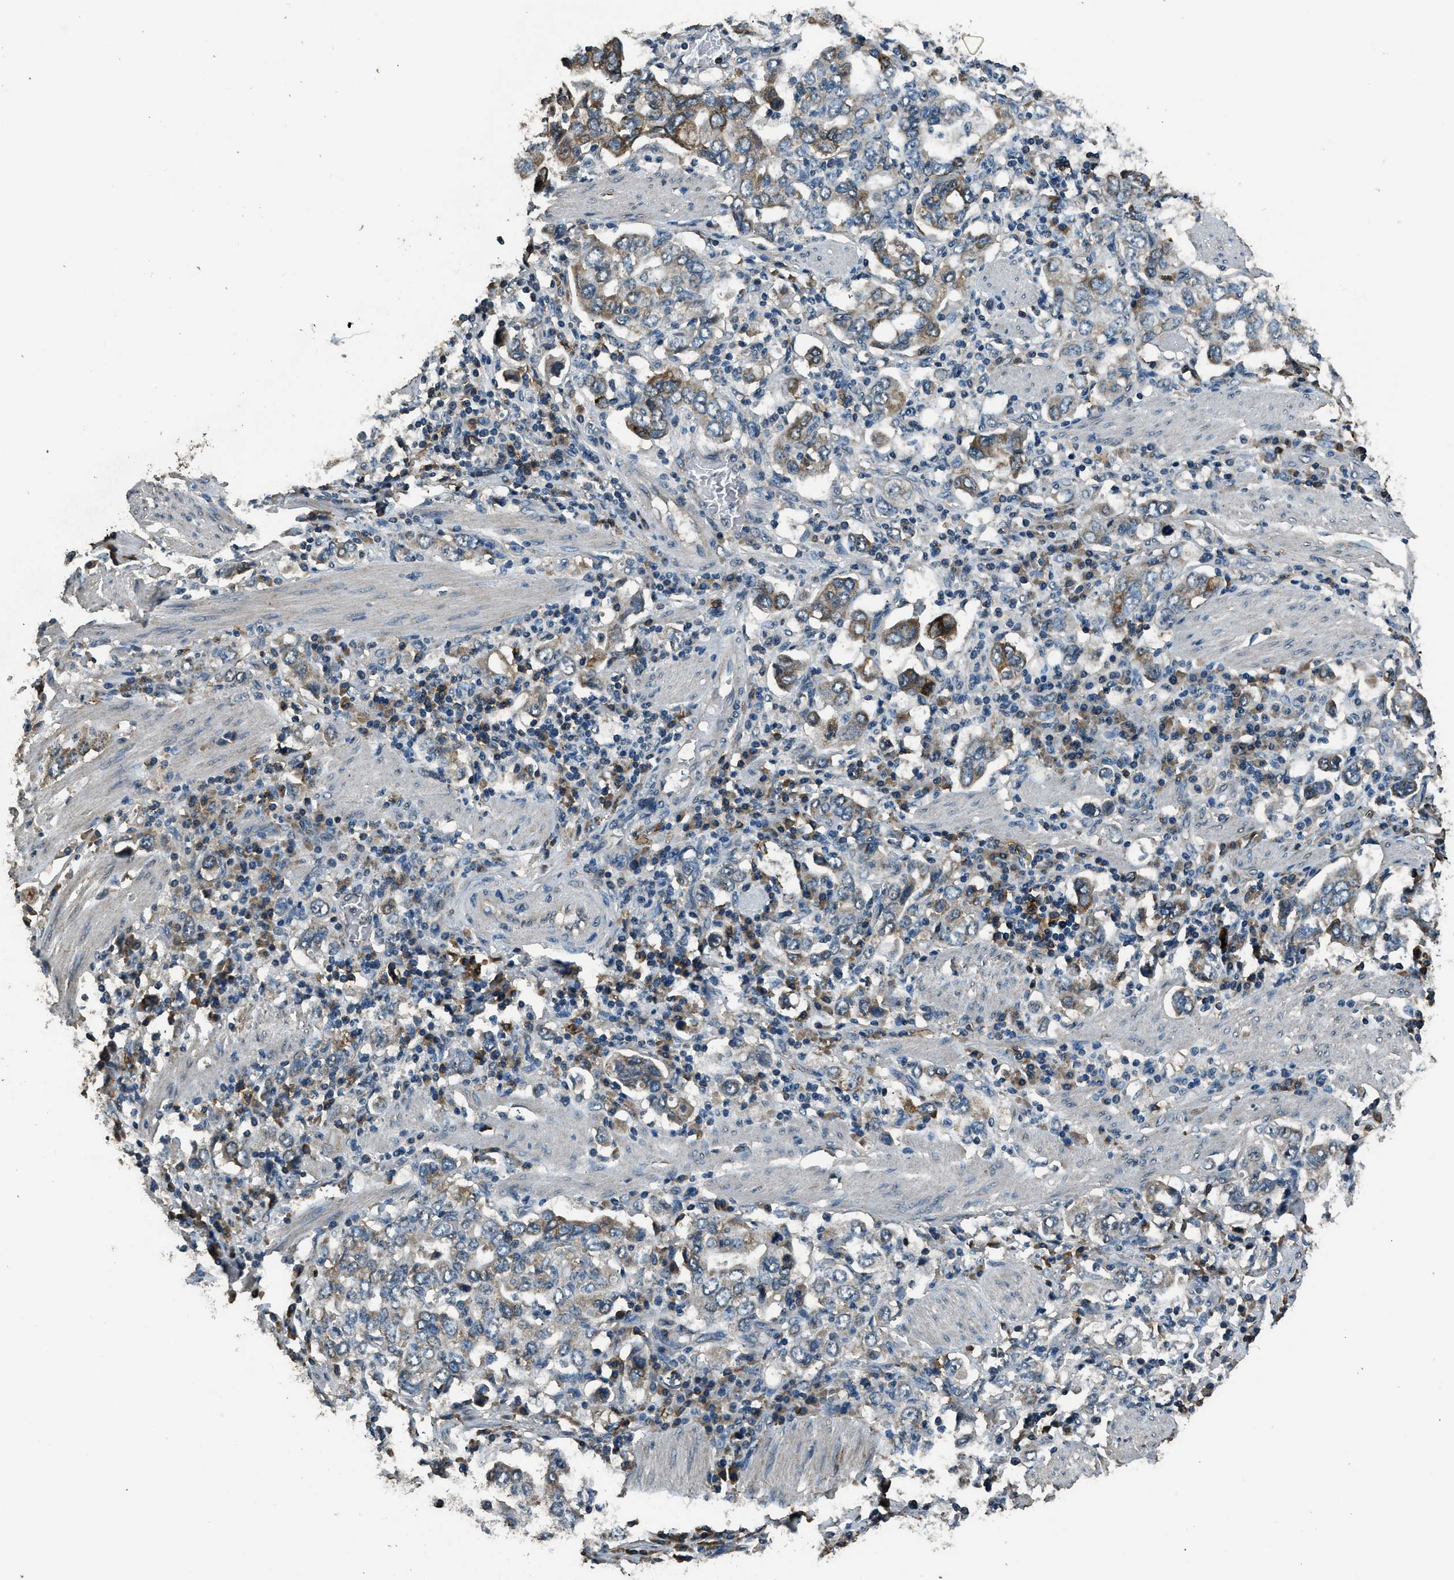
{"staining": {"intensity": "moderate", "quantity": "25%-75%", "location": "cytoplasmic/membranous"}, "tissue": "stomach cancer", "cell_type": "Tumor cells", "image_type": "cancer", "snomed": [{"axis": "morphology", "description": "Adenocarcinoma, NOS"}, {"axis": "topography", "description": "Stomach, upper"}], "caption": "High-magnification brightfield microscopy of stomach adenocarcinoma stained with DAB (3,3'-diaminobenzidine) (brown) and counterstained with hematoxylin (blue). tumor cells exhibit moderate cytoplasmic/membranous expression is appreciated in about25%-75% of cells.", "gene": "SALL3", "patient": {"sex": "male", "age": 62}}